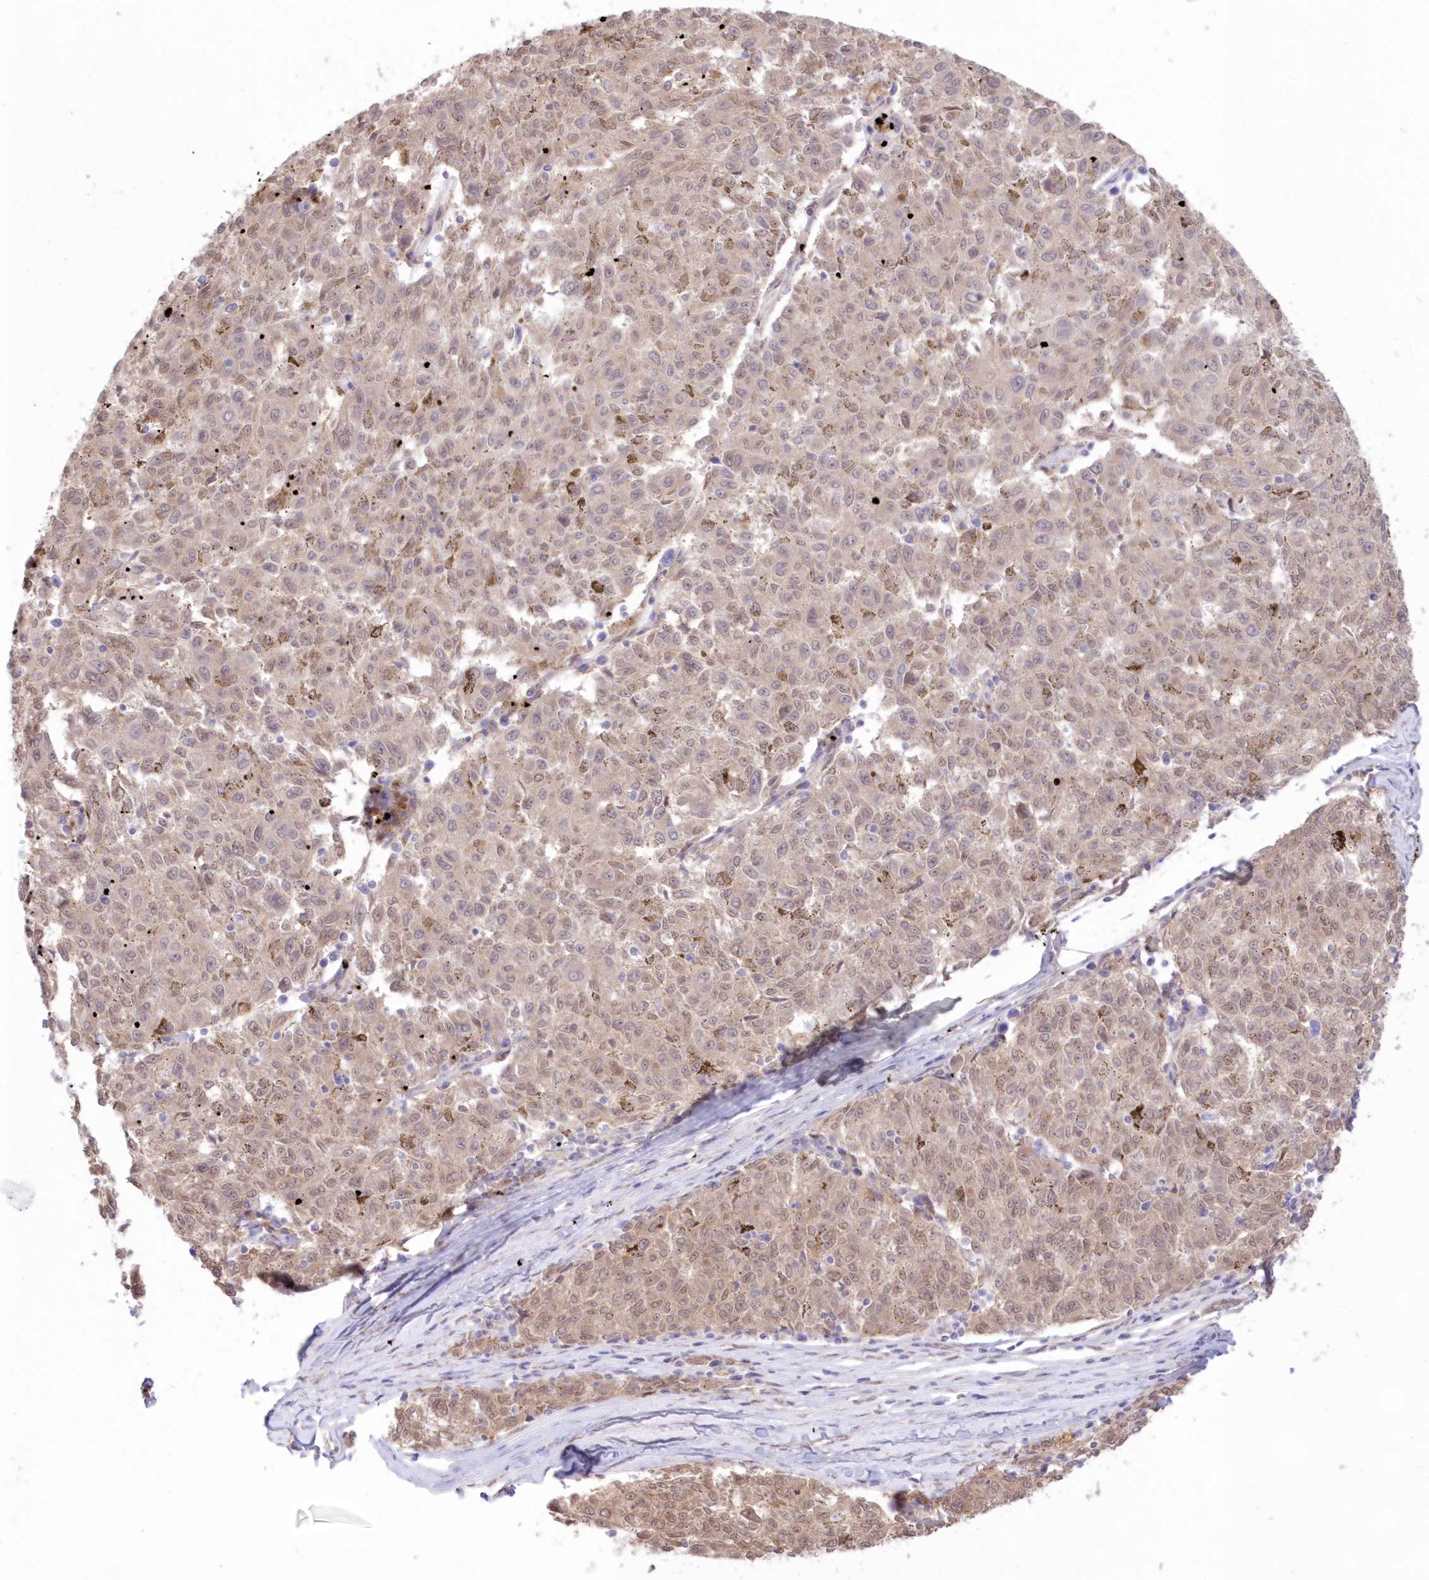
{"staining": {"intensity": "weak", "quantity": ">75%", "location": "cytoplasmic/membranous,nuclear"}, "tissue": "melanoma", "cell_type": "Tumor cells", "image_type": "cancer", "snomed": [{"axis": "morphology", "description": "Malignant melanoma, NOS"}, {"axis": "topography", "description": "Skin"}], "caption": "IHC micrograph of human melanoma stained for a protein (brown), which displays low levels of weak cytoplasmic/membranous and nuclear expression in about >75% of tumor cells.", "gene": "RNPEP", "patient": {"sex": "female", "age": 72}}